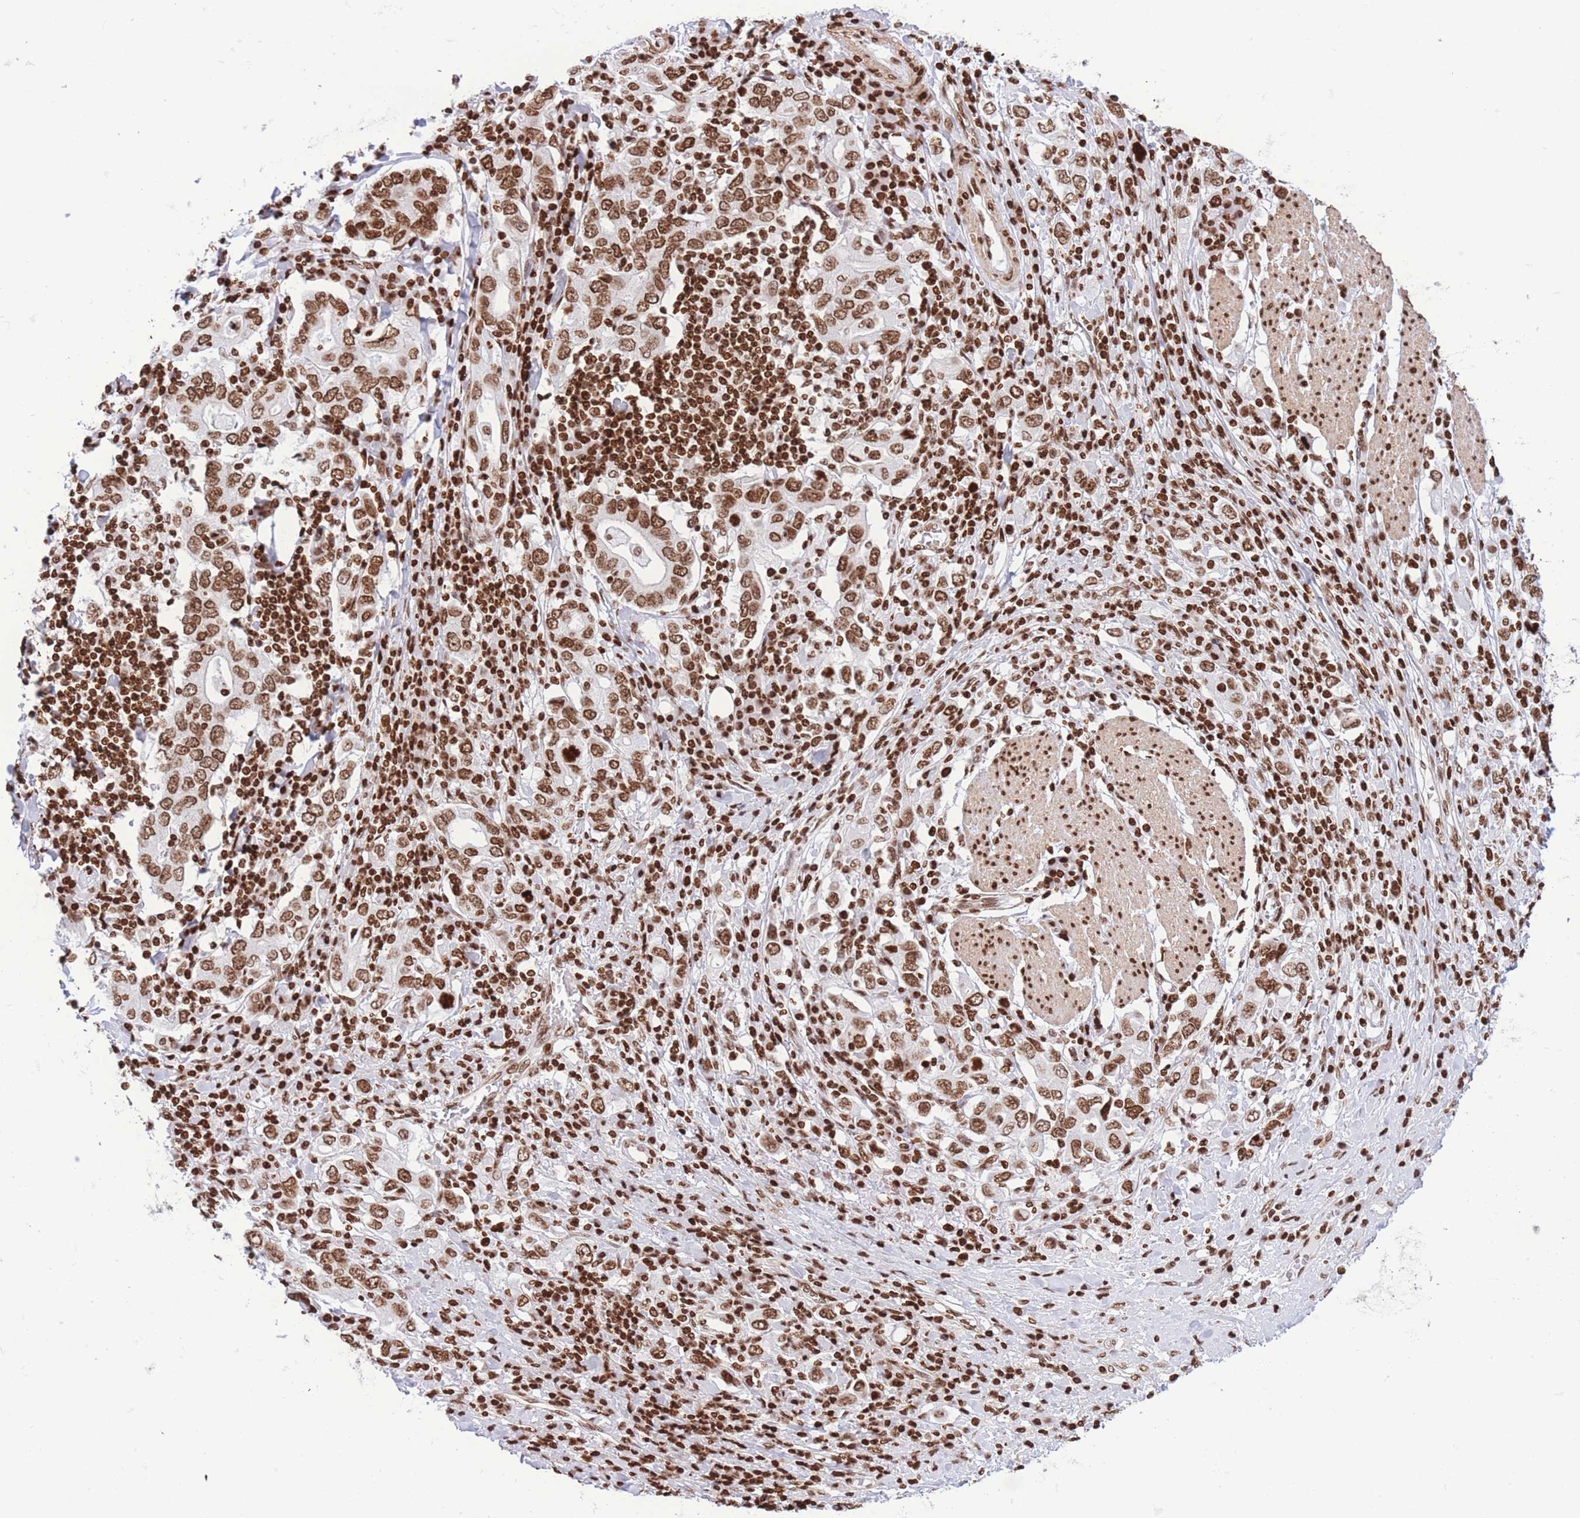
{"staining": {"intensity": "moderate", "quantity": ">75%", "location": "nuclear"}, "tissue": "stomach cancer", "cell_type": "Tumor cells", "image_type": "cancer", "snomed": [{"axis": "morphology", "description": "Adenocarcinoma, NOS"}, {"axis": "topography", "description": "Stomach, upper"}, {"axis": "topography", "description": "Stomach"}], "caption": "Tumor cells display medium levels of moderate nuclear expression in about >75% of cells in stomach cancer (adenocarcinoma).", "gene": "H2BC11", "patient": {"sex": "male", "age": 62}}